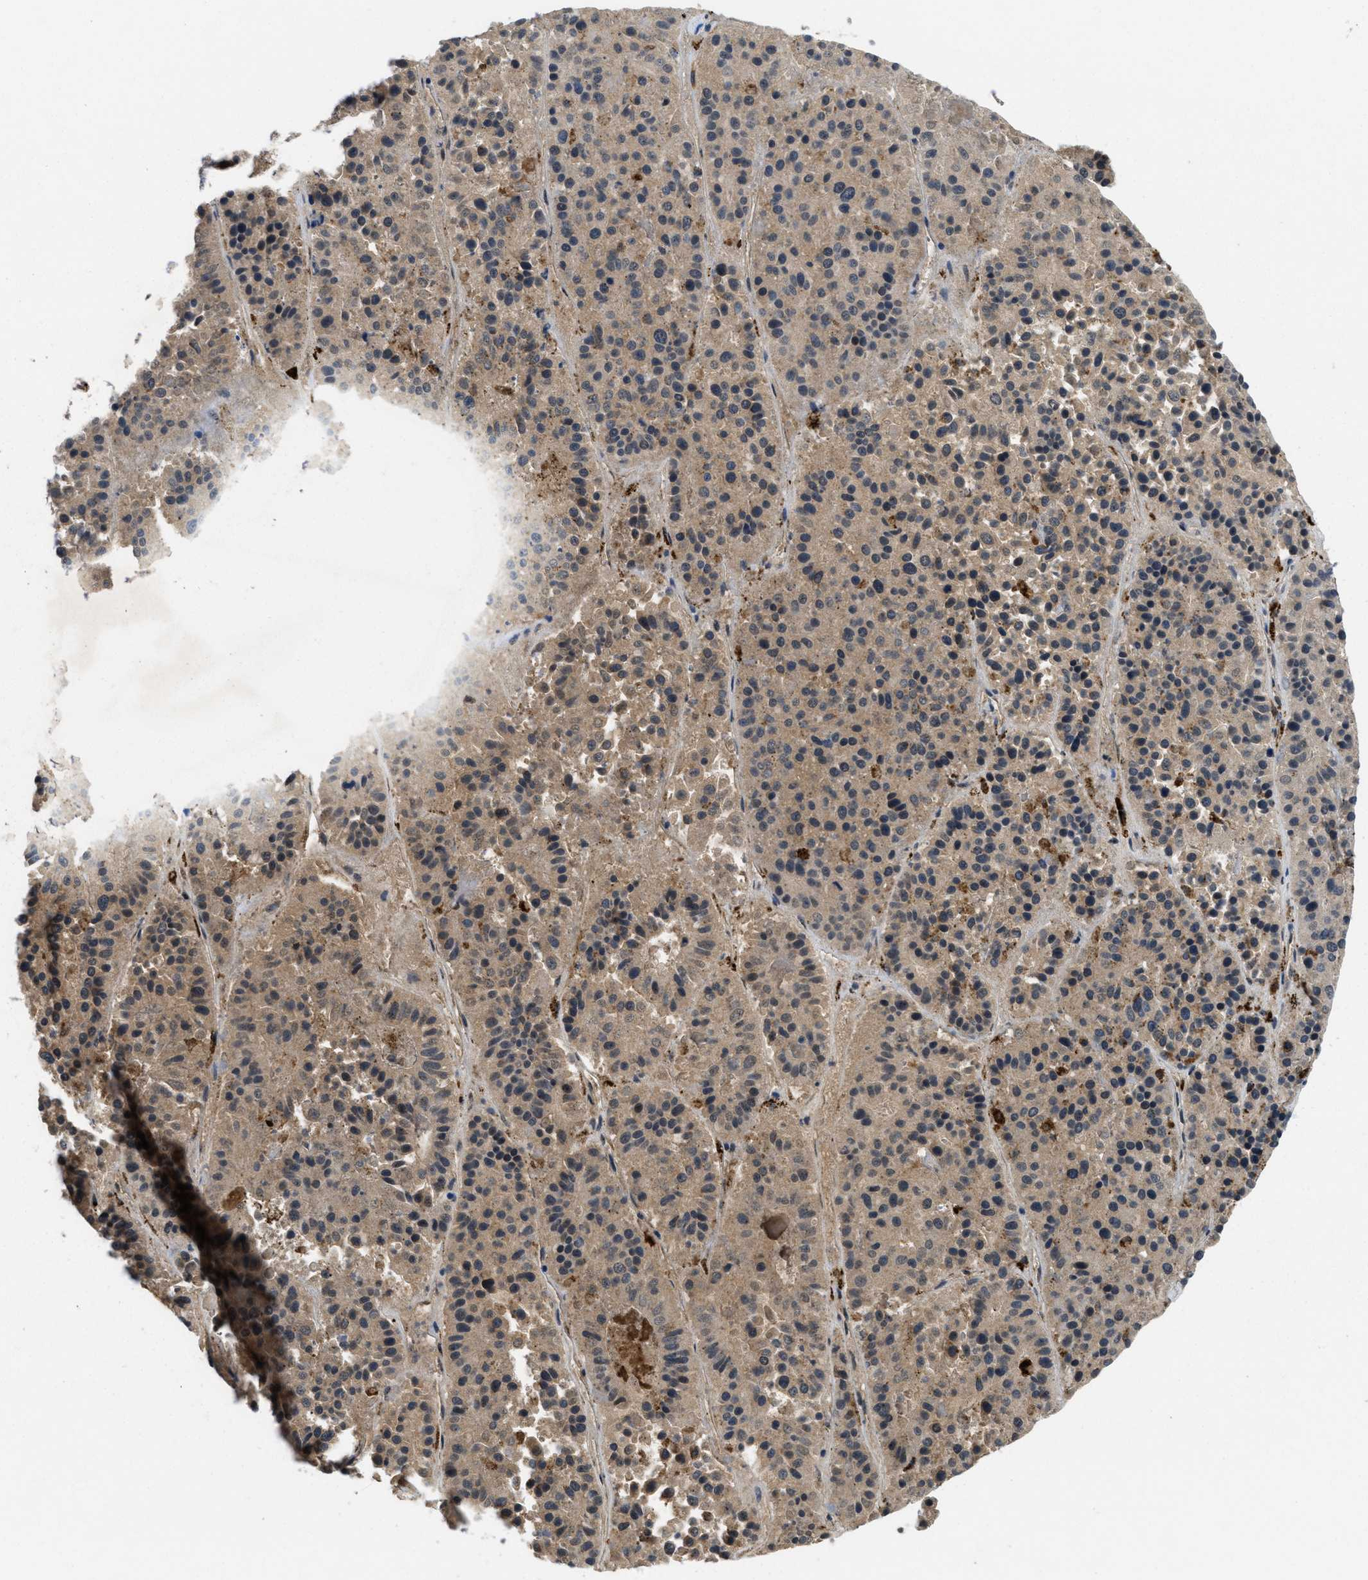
{"staining": {"intensity": "weak", "quantity": ">75%", "location": "cytoplasmic/membranous"}, "tissue": "pancreatic cancer", "cell_type": "Tumor cells", "image_type": "cancer", "snomed": [{"axis": "morphology", "description": "Adenocarcinoma, NOS"}, {"axis": "topography", "description": "Pancreas"}], "caption": "Immunohistochemical staining of pancreatic cancer displays weak cytoplasmic/membranous protein expression in about >75% of tumor cells.", "gene": "BMPR2", "patient": {"sex": "male", "age": 50}}